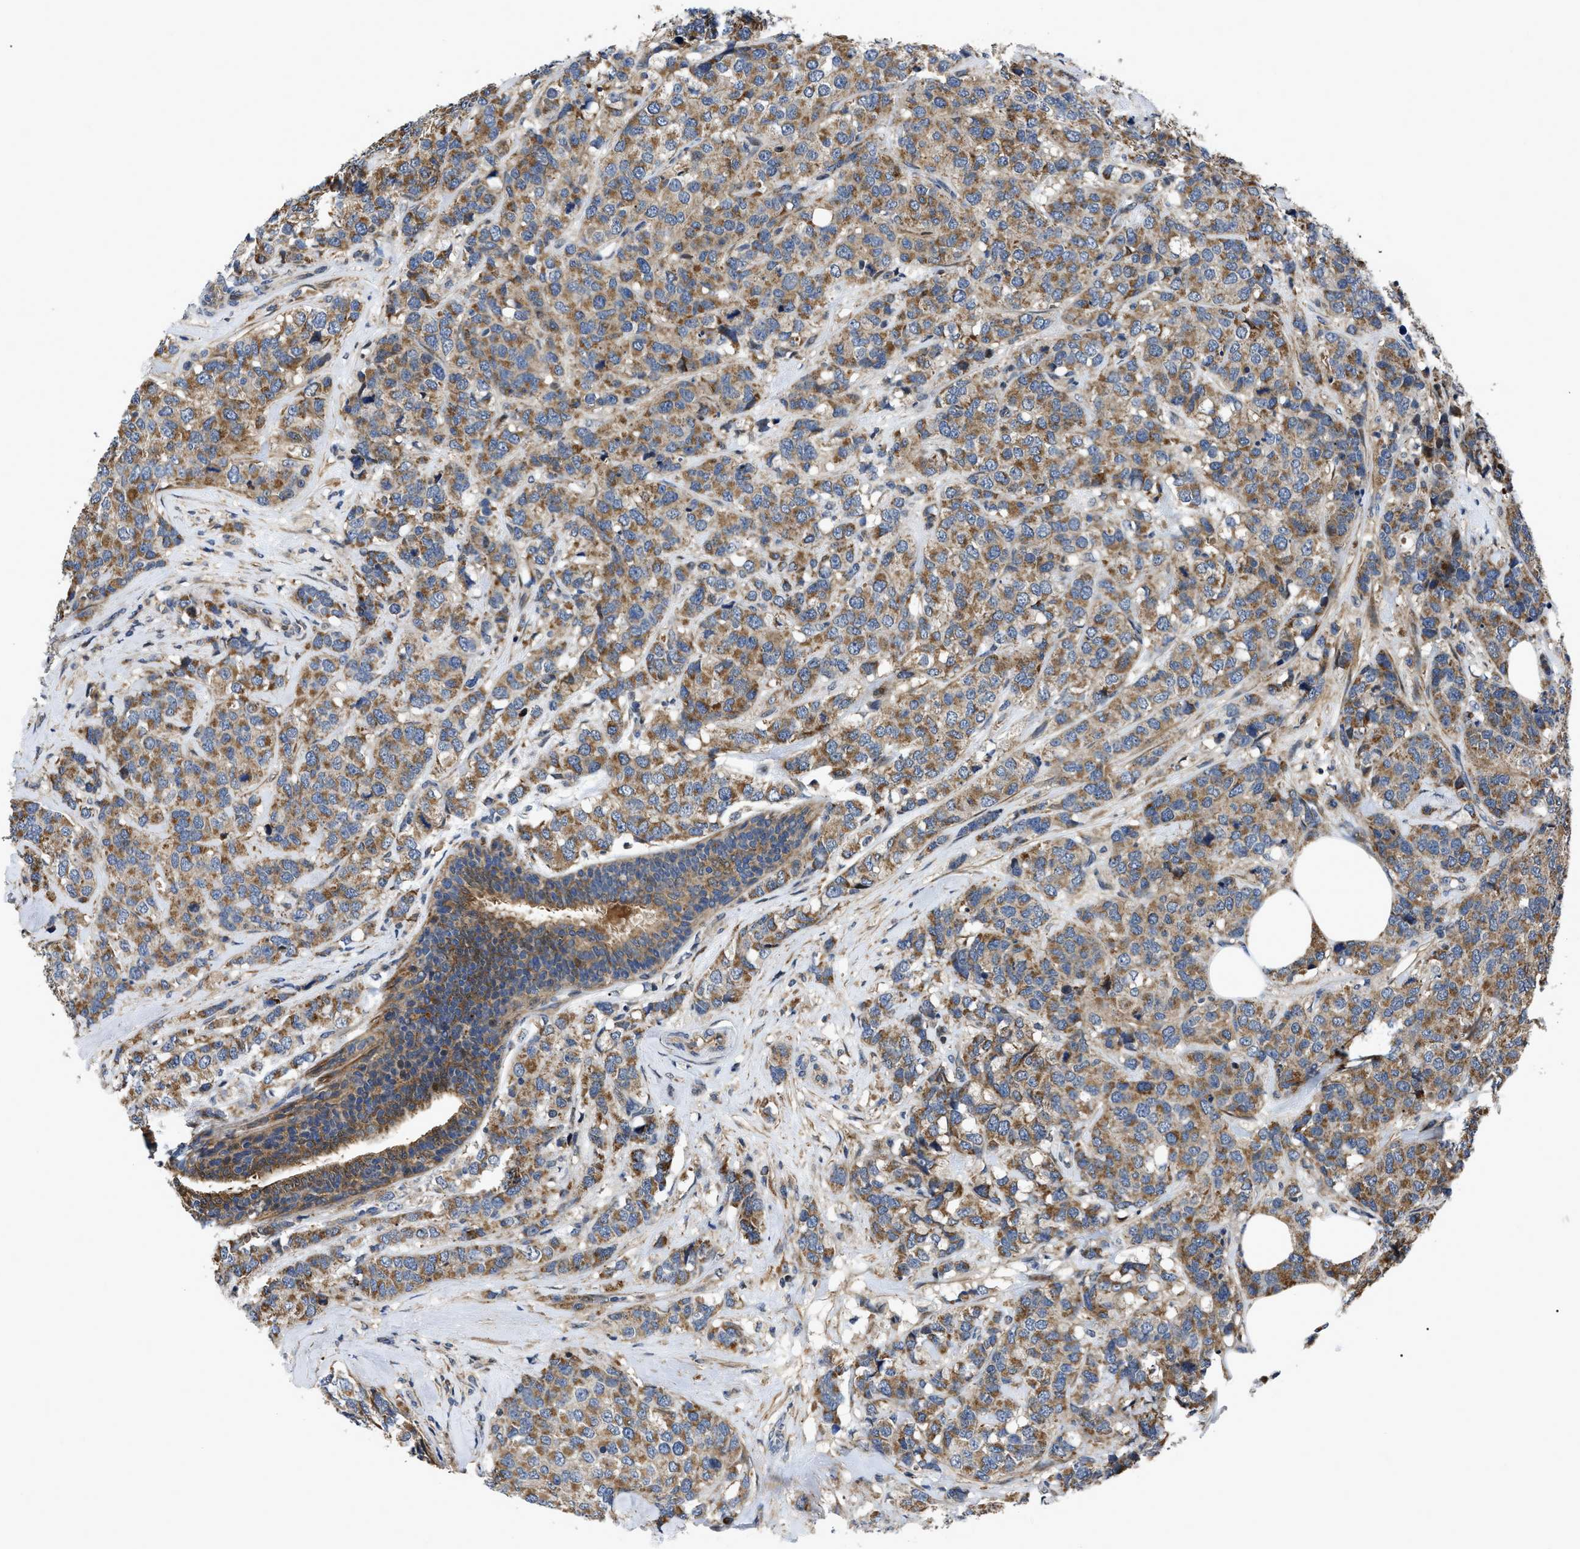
{"staining": {"intensity": "moderate", "quantity": ">75%", "location": "cytoplasmic/membranous"}, "tissue": "breast cancer", "cell_type": "Tumor cells", "image_type": "cancer", "snomed": [{"axis": "morphology", "description": "Lobular carcinoma"}, {"axis": "topography", "description": "Breast"}], "caption": "Lobular carcinoma (breast) tissue exhibits moderate cytoplasmic/membranous expression in approximately >75% of tumor cells", "gene": "PPWD1", "patient": {"sex": "female", "age": 59}}